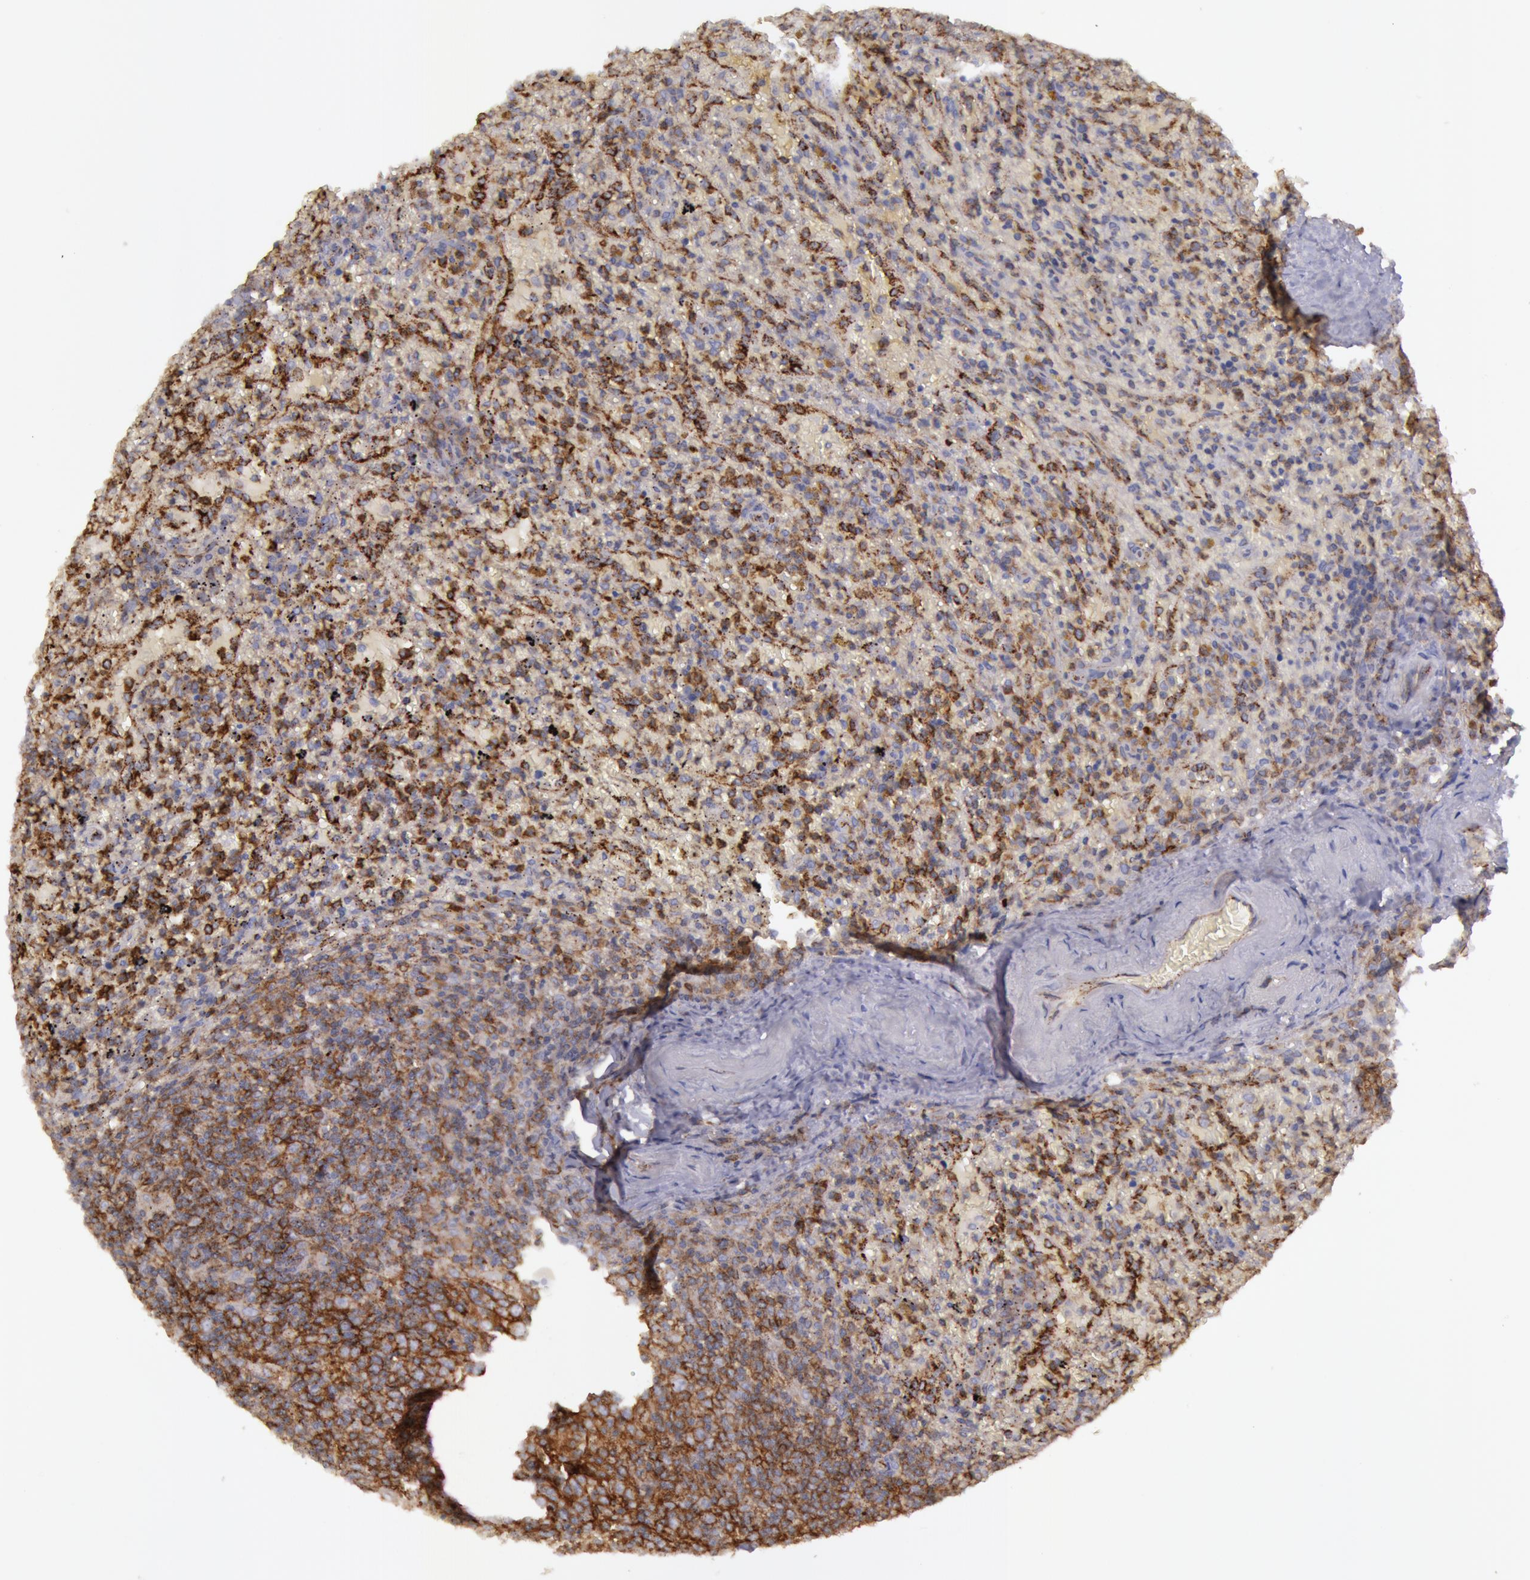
{"staining": {"intensity": "moderate", "quantity": ">75%", "location": "cytoplasmic/membranous"}, "tissue": "lymphoma", "cell_type": "Tumor cells", "image_type": "cancer", "snomed": [{"axis": "morphology", "description": "Malignant lymphoma, non-Hodgkin's type, High grade"}, {"axis": "topography", "description": "Spleen"}, {"axis": "topography", "description": "Lymph node"}], "caption": "Protein positivity by IHC reveals moderate cytoplasmic/membranous expression in about >75% of tumor cells in high-grade malignant lymphoma, non-Hodgkin's type.", "gene": "FLOT2", "patient": {"sex": "female", "age": 70}}